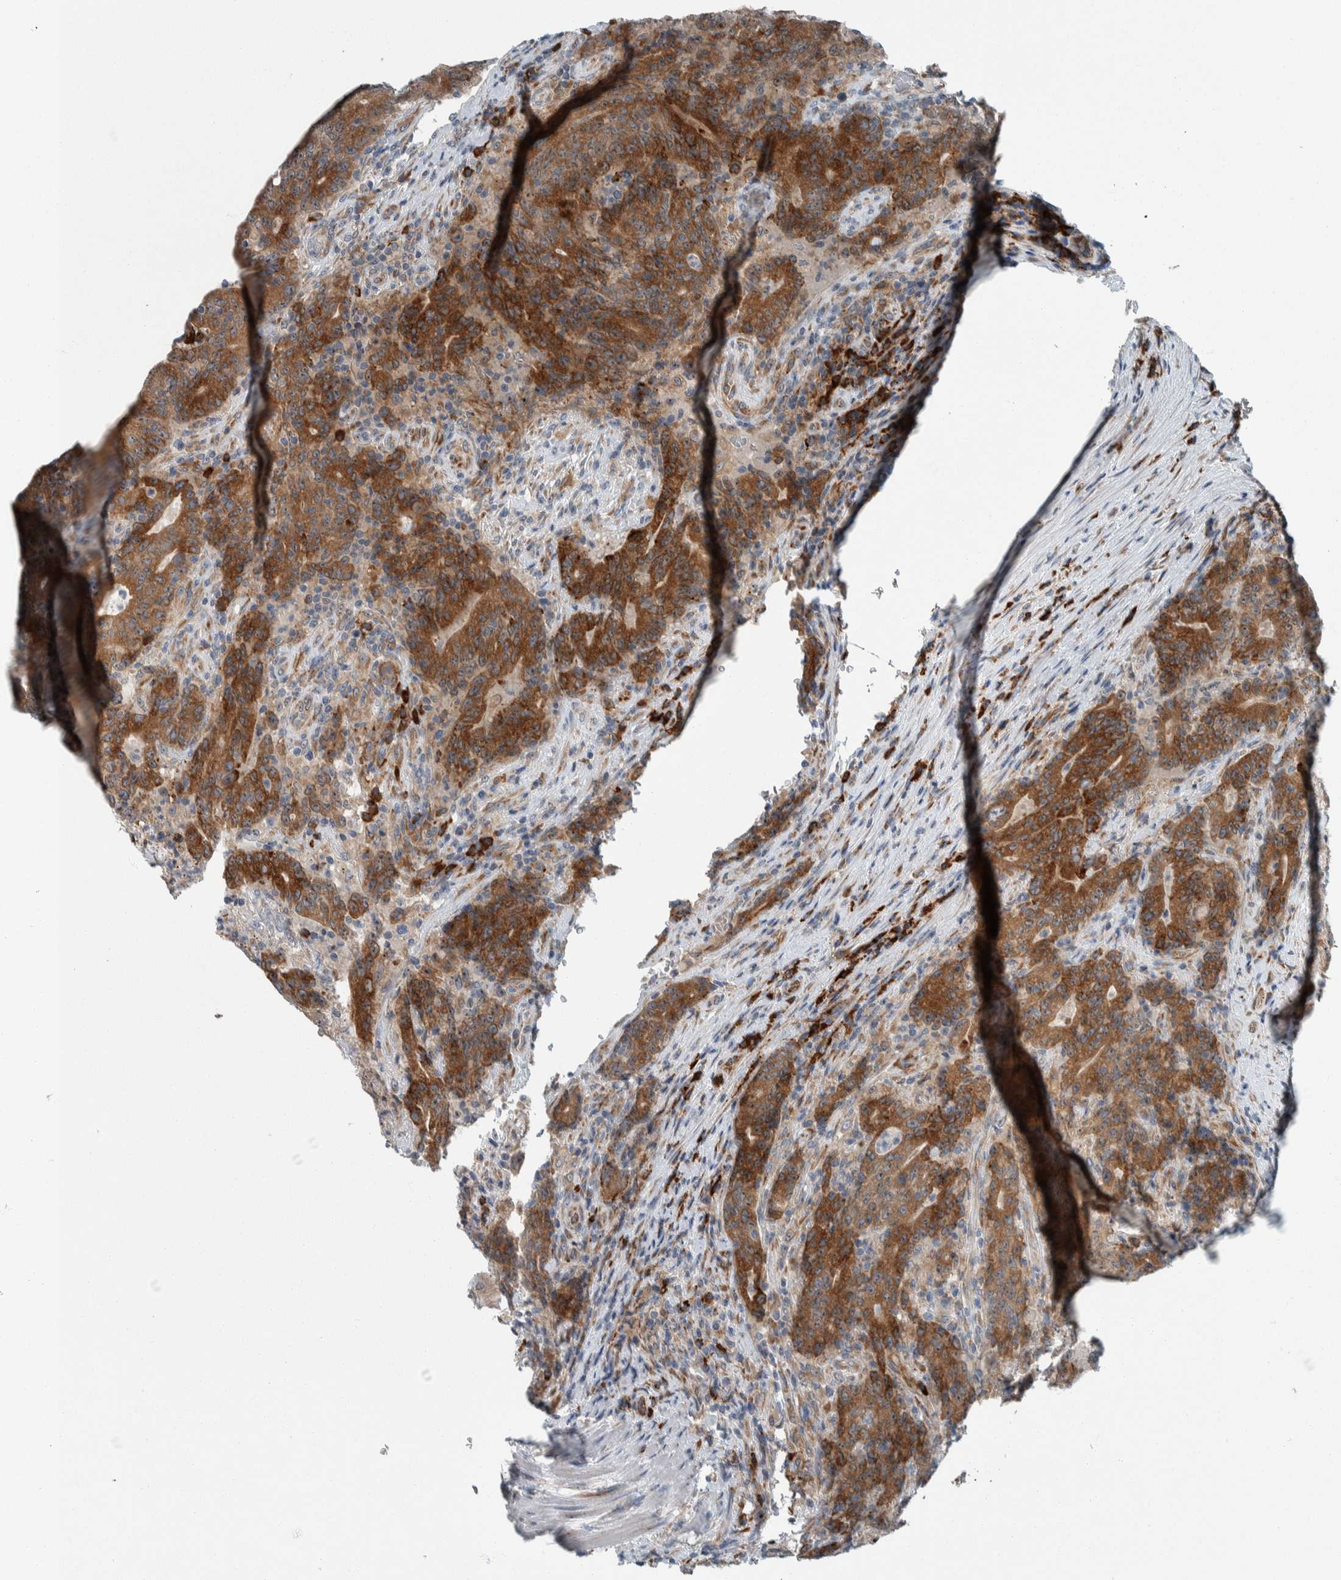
{"staining": {"intensity": "strong", "quantity": ">75%", "location": "cytoplasmic/membranous"}, "tissue": "colorectal cancer", "cell_type": "Tumor cells", "image_type": "cancer", "snomed": [{"axis": "morphology", "description": "Normal tissue, NOS"}, {"axis": "morphology", "description": "Adenocarcinoma, NOS"}, {"axis": "topography", "description": "Colon"}], "caption": "Colorectal cancer tissue exhibits strong cytoplasmic/membranous staining in about >75% of tumor cells", "gene": "USP25", "patient": {"sex": "female", "age": 75}}